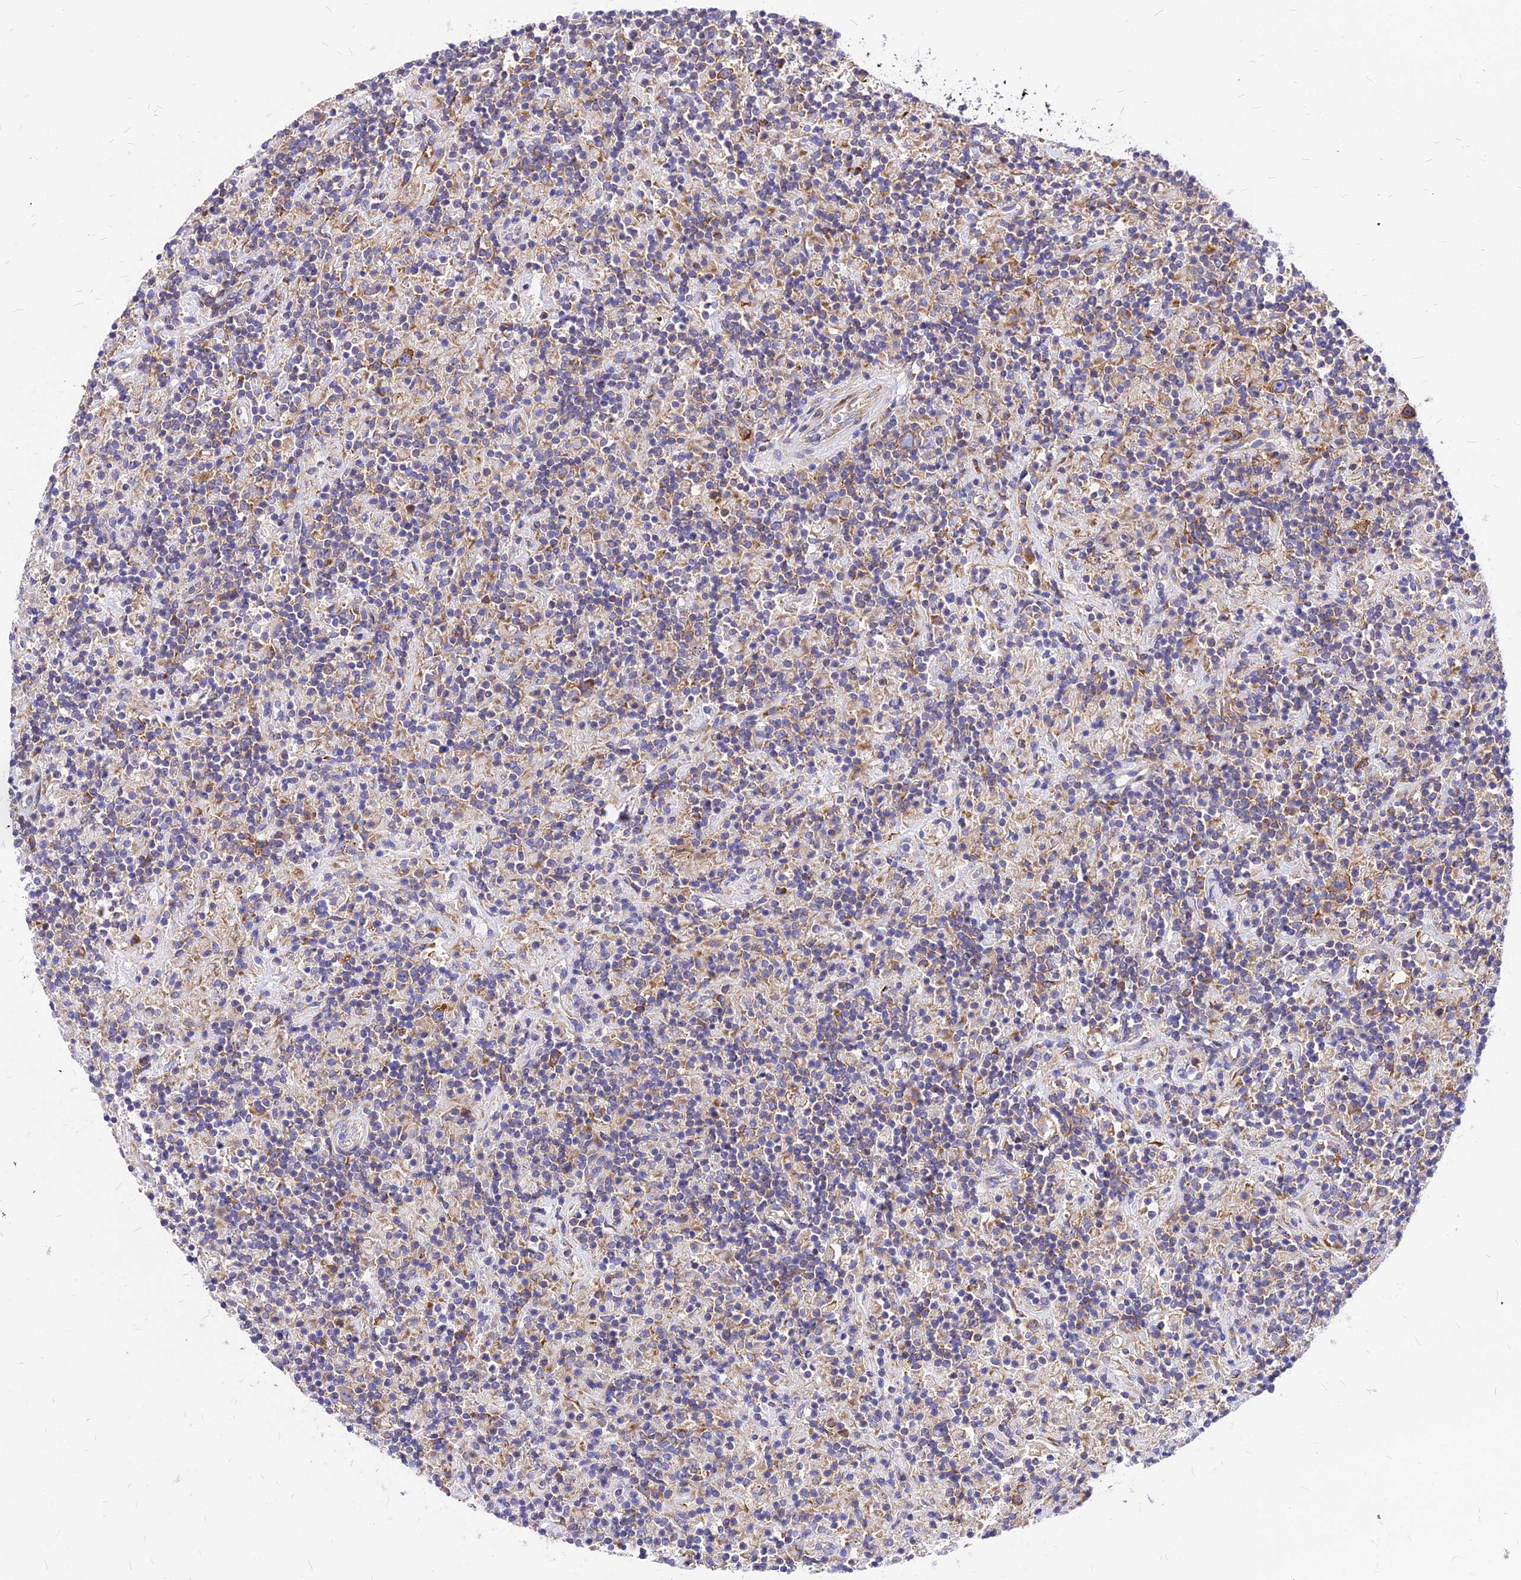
{"staining": {"intensity": "moderate", "quantity": ">75%", "location": "cytoplasmic/membranous"}, "tissue": "lymphoma", "cell_type": "Tumor cells", "image_type": "cancer", "snomed": [{"axis": "morphology", "description": "Hodgkin's disease, NOS"}, {"axis": "topography", "description": "Lymph node"}], "caption": "Lymphoma stained for a protein demonstrates moderate cytoplasmic/membranous positivity in tumor cells.", "gene": "RPL19", "patient": {"sex": "male", "age": 70}}